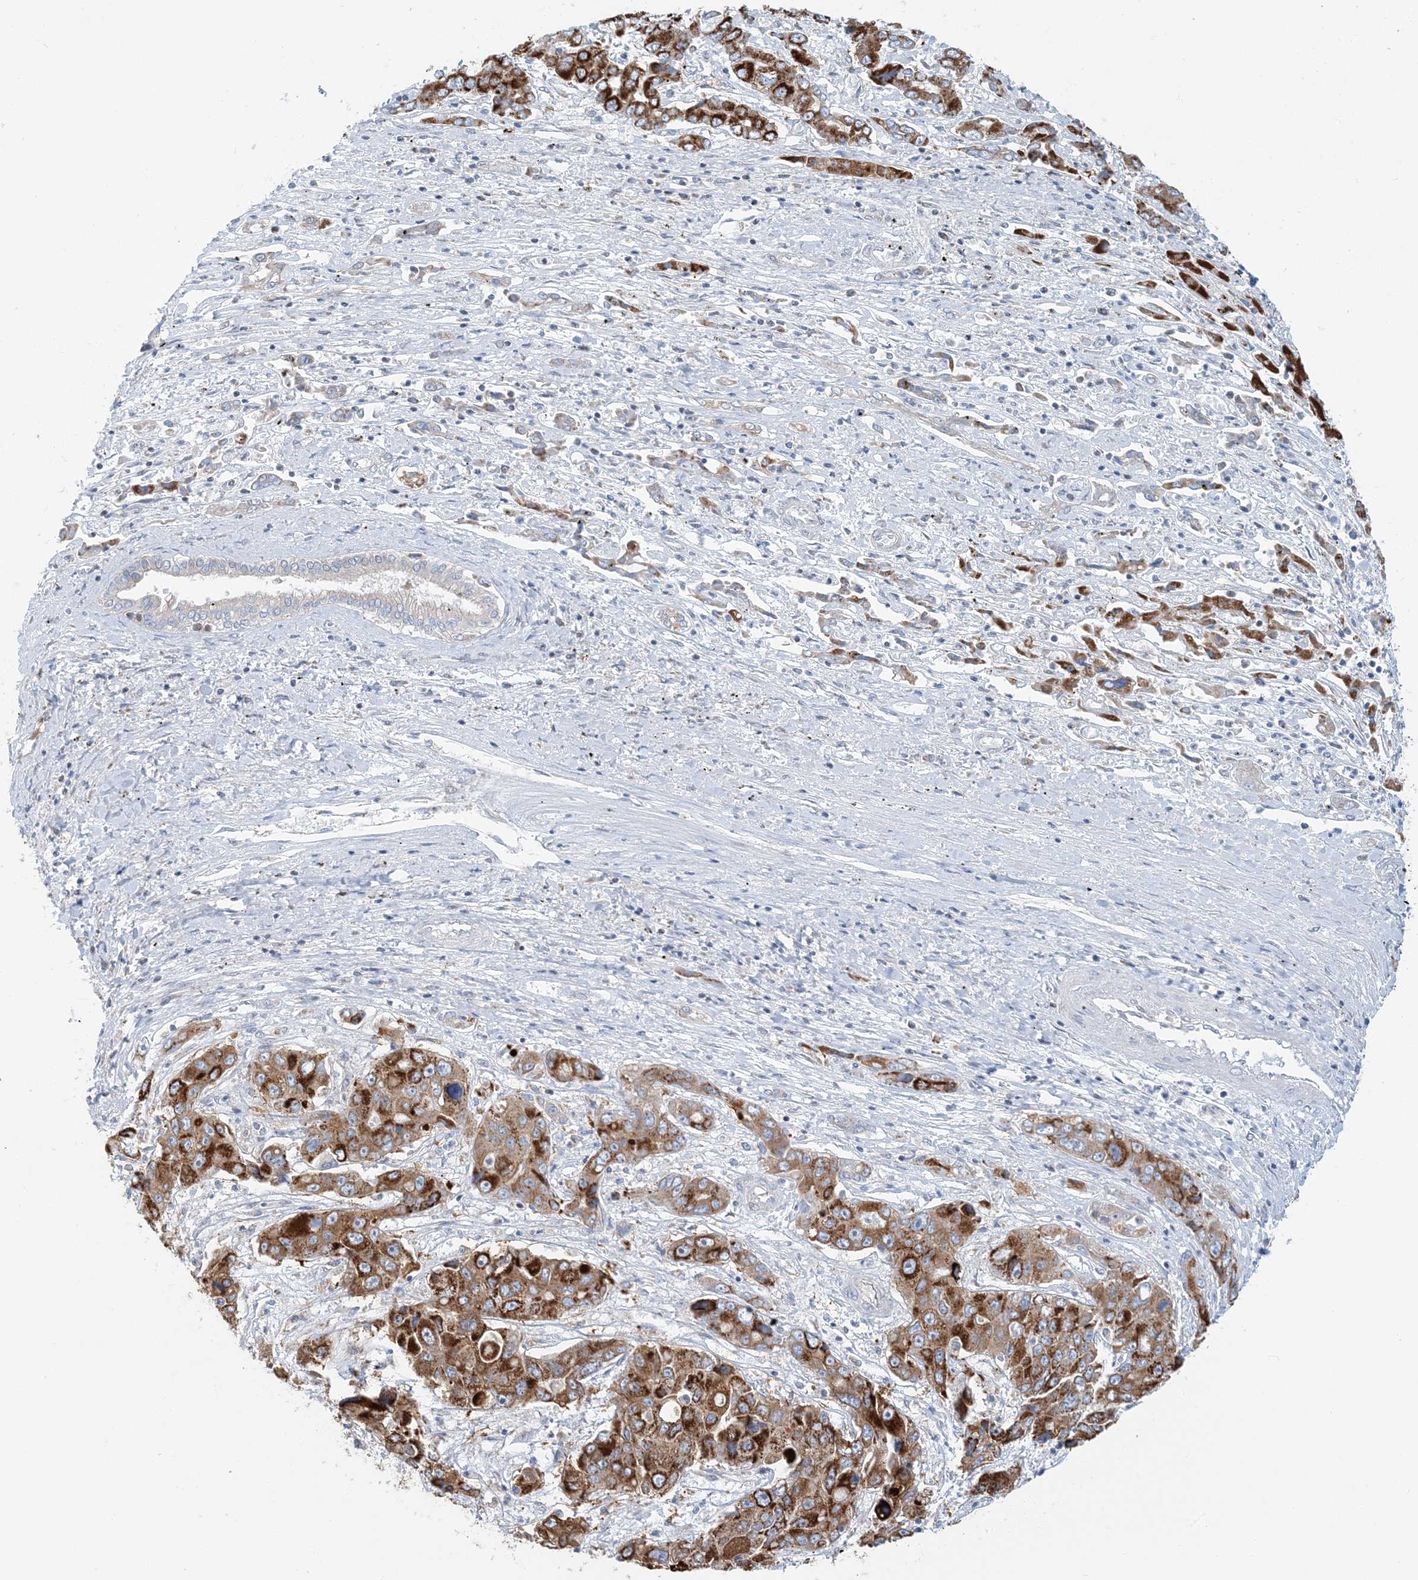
{"staining": {"intensity": "strong", "quantity": ">75%", "location": "cytoplasmic/membranous"}, "tissue": "liver cancer", "cell_type": "Tumor cells", "image_type": "cancer", "snomed": [{"axis": "morphology", "description": "Cholangiocarcinoma"}, {"axis": "topography", "description": "Liver"}], "caption": "A brown stain highlights strong cytoplasmic/membranous positivity of a protein in liver cholangiocarcinoma tumor cells. (DAB (3,3'-diaminobenzidine) = brown stain, brightfield microscopy at high magnification).", "gene": "BDH1", "patient": {"sex": "male", "age": 67}}